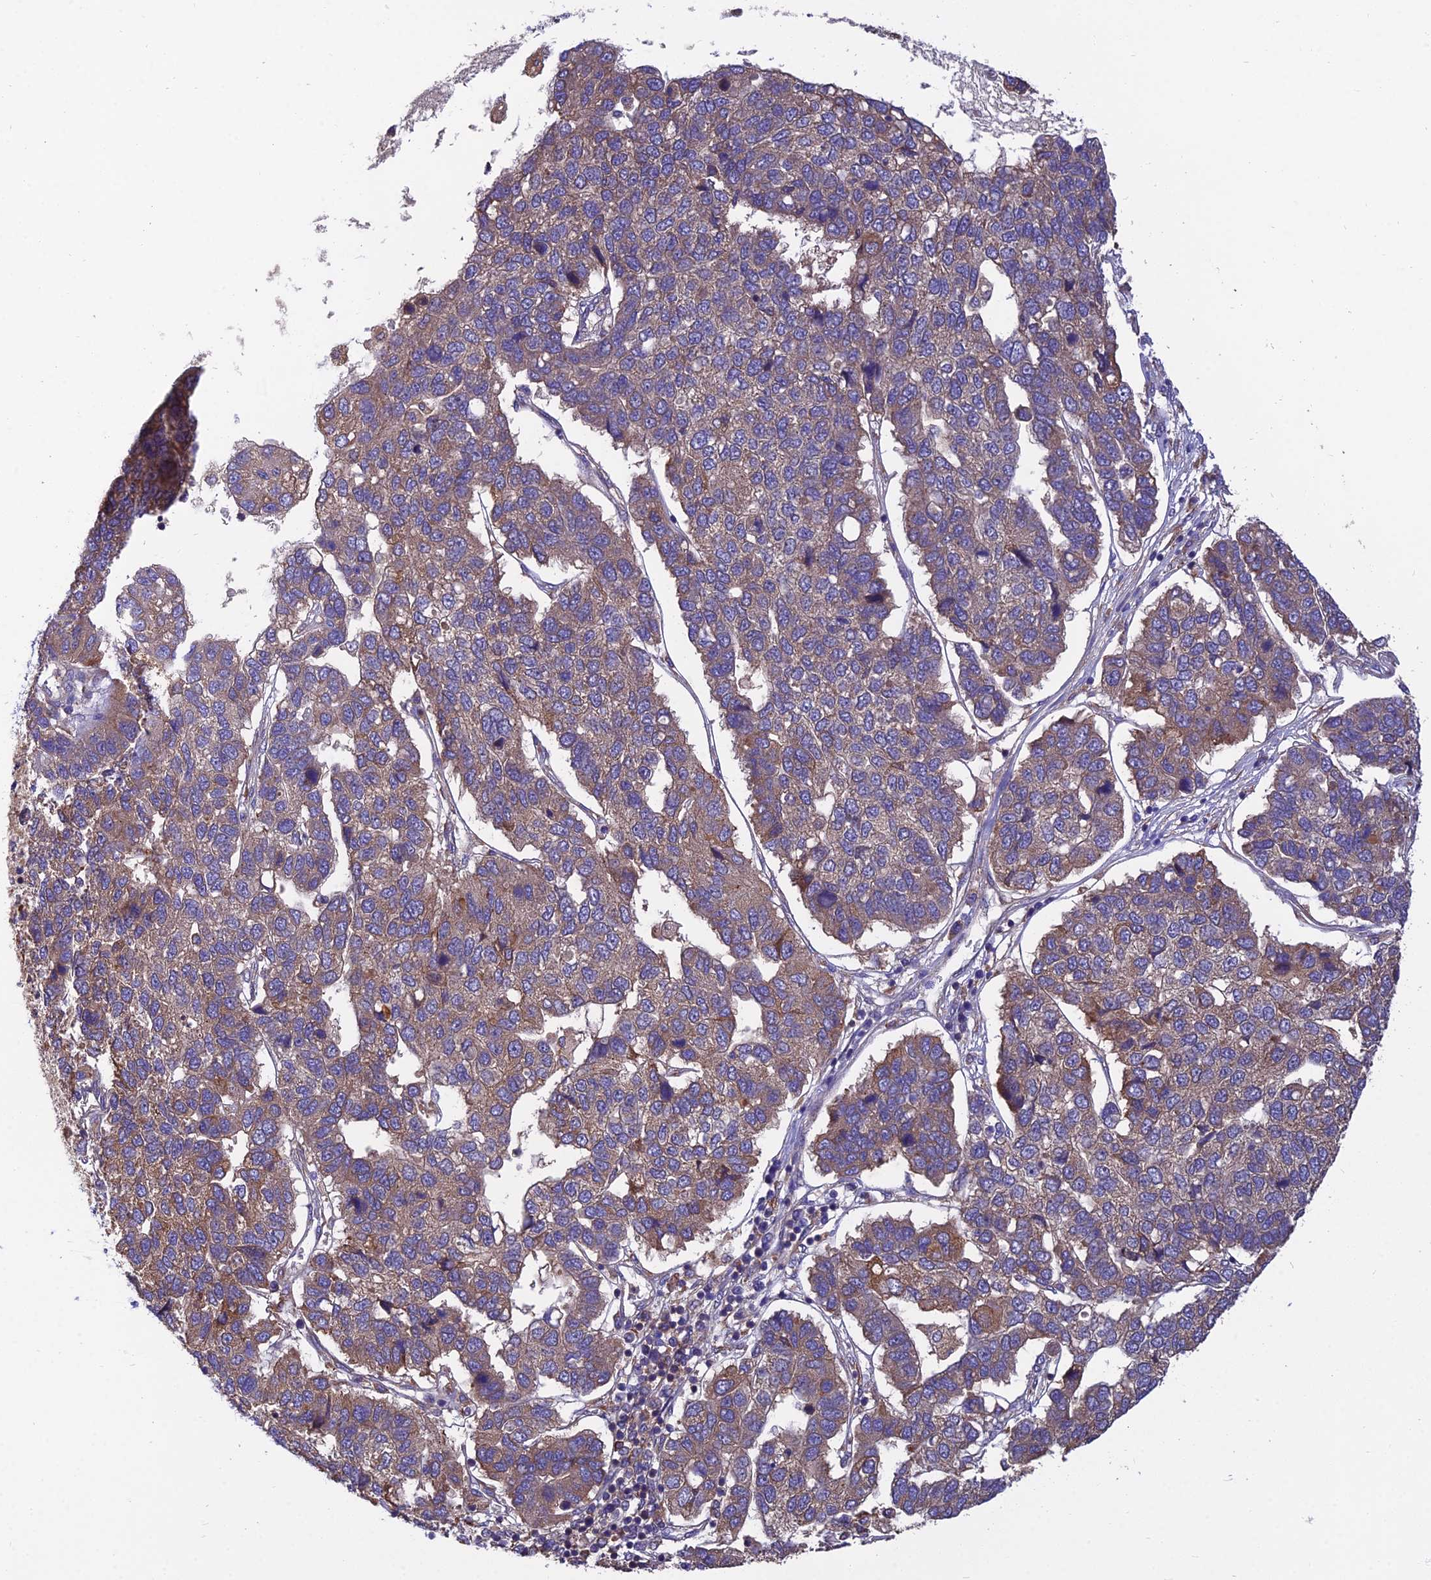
{"staining": {"intensity": "moderate", "quantity": "25%-75%", "location": "cytoplasmic/membranous"}, "tissue": "pancreatic cancer", "cell_type": "Tumor cells", "image_type": "cancer", "snomed": [{"axis": "morphology", "description": "Adenocarcinoma, NOS"}, {"axis": "topography", "description": "Pancreas"}], "caption": "IHC photomicrograph of pancreatic adenocarcinoma stained for a protein (brown), which displays medium levels of moderate cytoplasmic/membranous expression in approximately 25%-75% of tumor cells.", "gene": "UMAD1", "patient": {"sex": "female", "age": 61}}